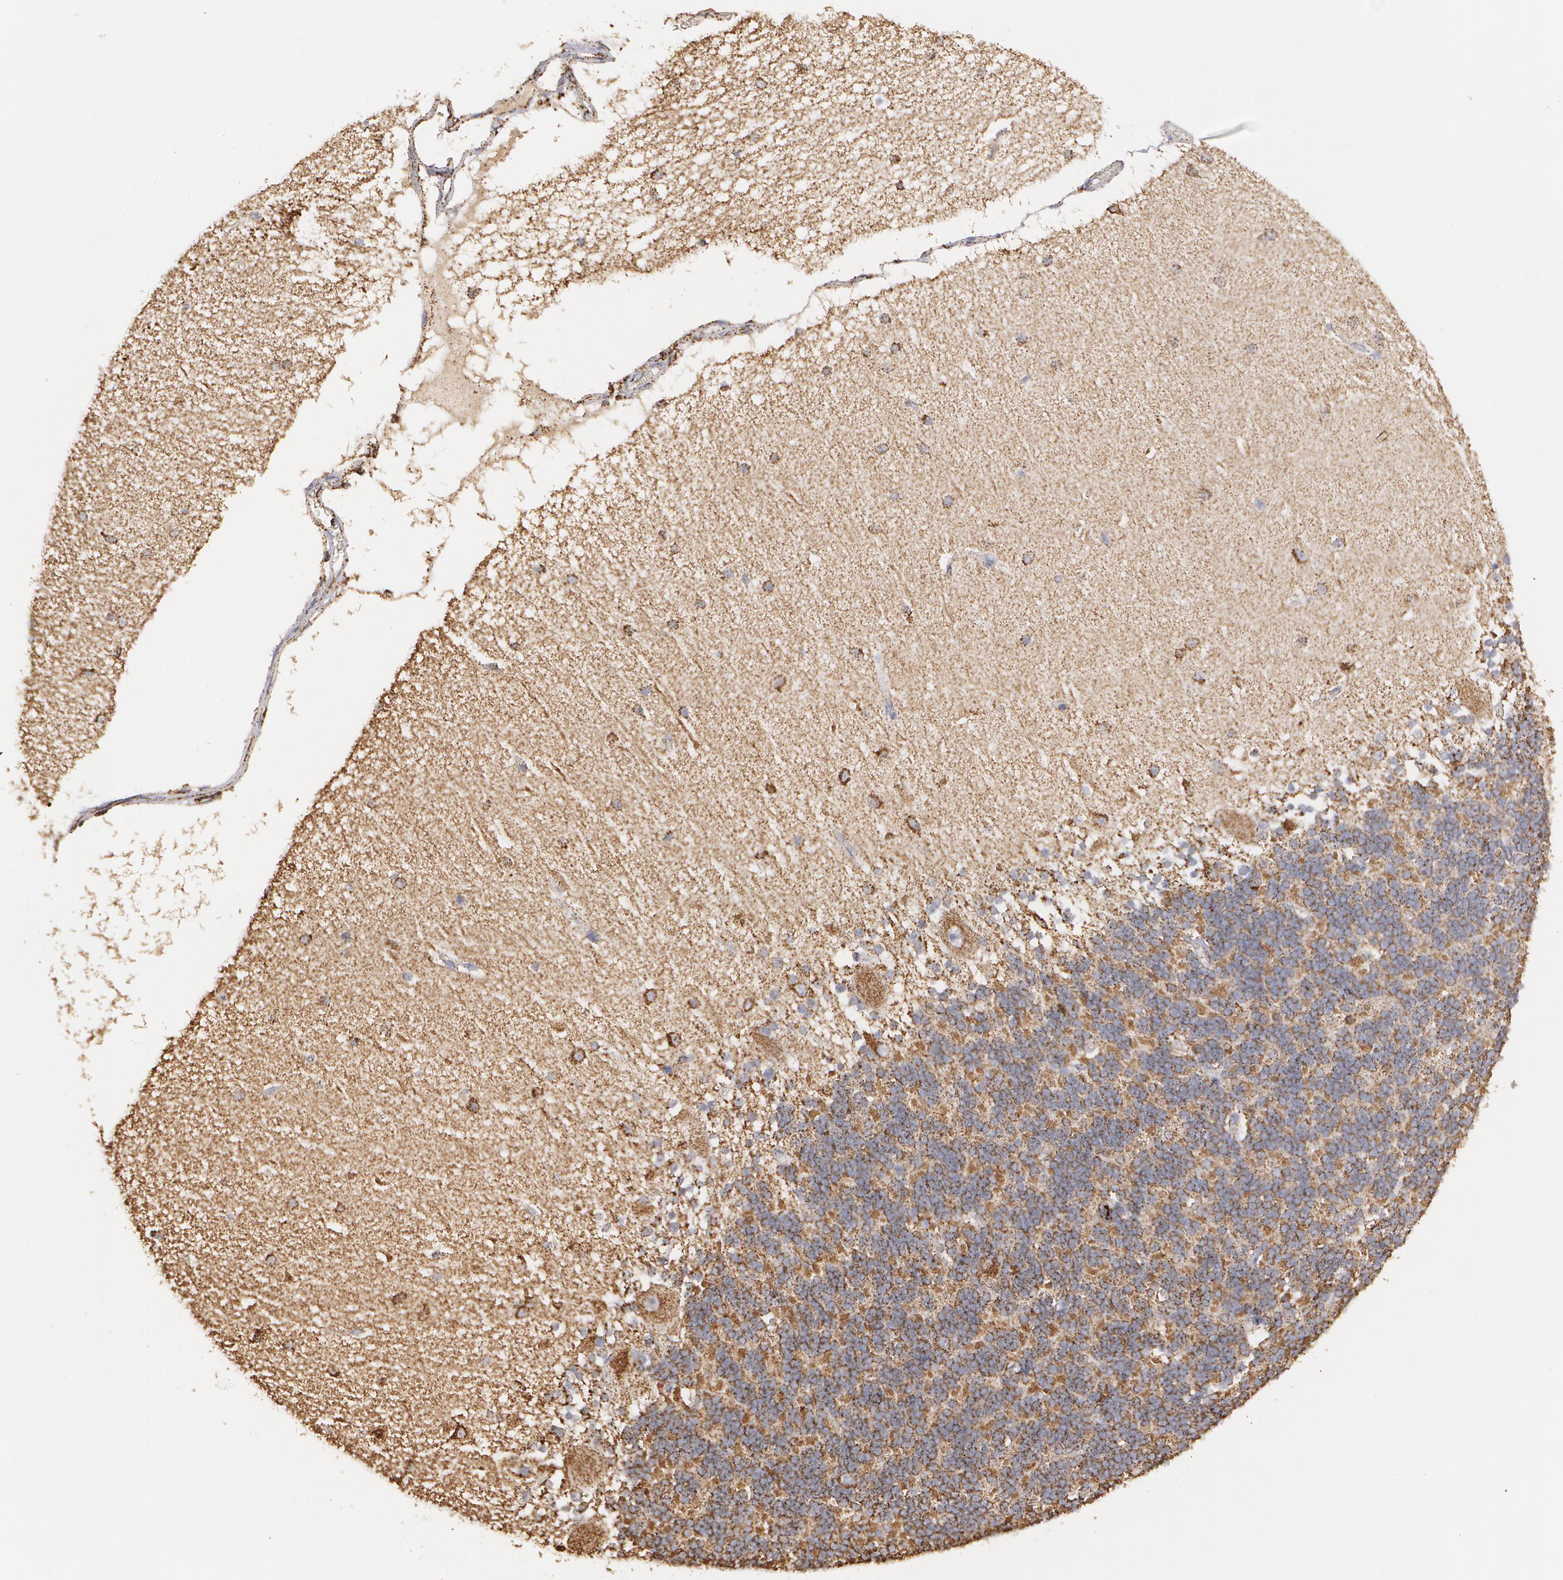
{"staining": {"intensity": "moderate", "quantity": "25%-75%", "location": "cytoplasmic/membranous"}, "tissue": "cerebellum", "cell_type": "Cells in granular layer", "image_type": "normal", "snomed": [{"axis": "morphology", "description": "Normal tissue, NOS"}, {"axis": "topography", "description": "Cerebellum"}], "caption": "The micrograph exhibits immunohistochemical staining of unremarkable cerebellum. There is moderate cytoplasmic/membranous positivity is present in approximately 25%-75% of cells in granular layer. (DAB (3,3'-diaminobenzidine) = brown stain, brightfield microscopy at high magnification).", "gene": "HSPD1", "patient": {"sex": "female", "age": 54}}